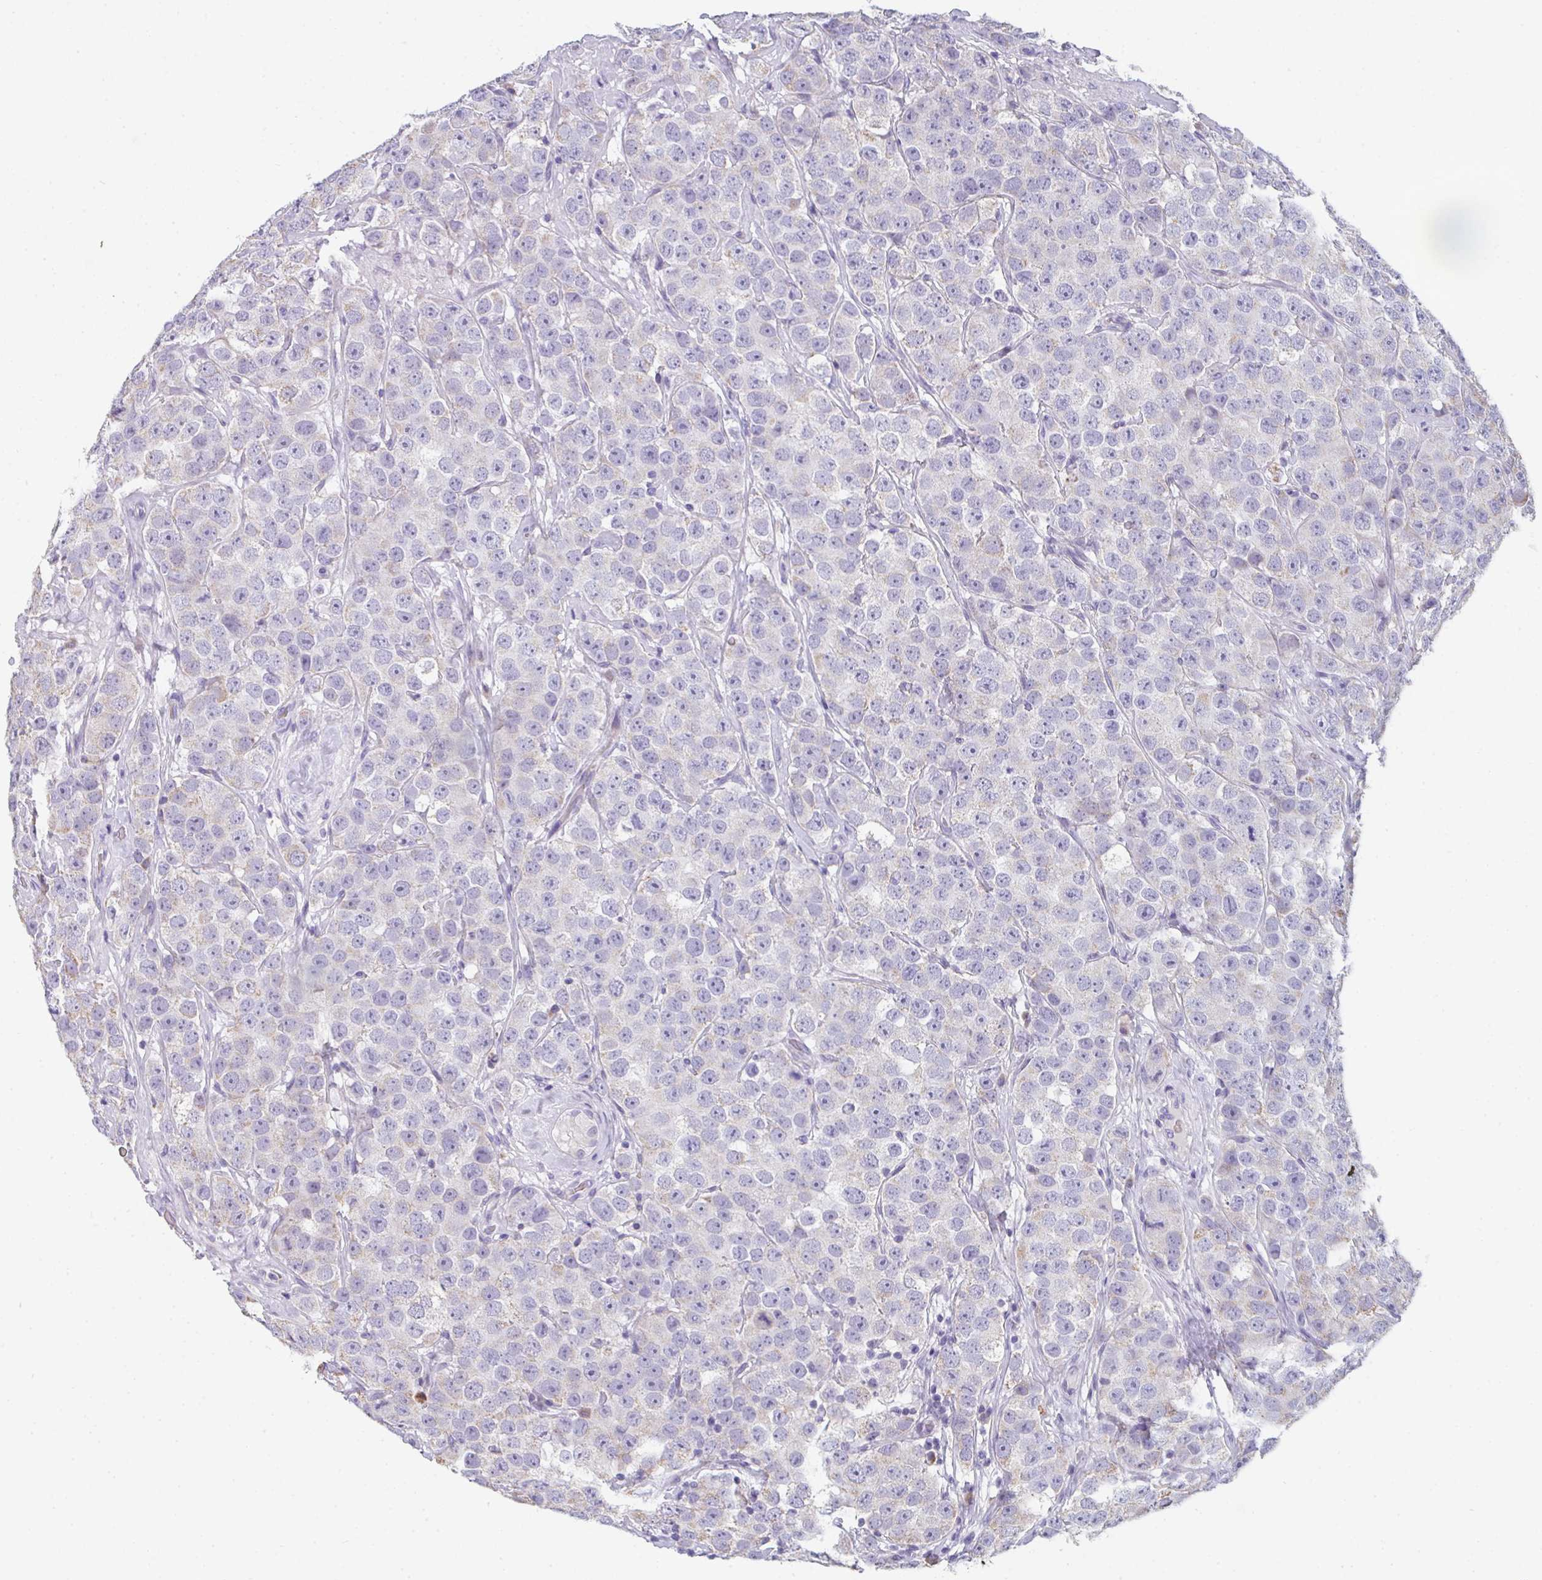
{"staining": {"intensity": "weak", "quantity": "<25%", "location": "cytoplasmic/membranous"}, "tissue": "testis cancer", "cell_type": "Tumor cells", "image_type": "cancer", "snomed": [{"axis": "morphology", "description": "Seminoma, NOS"}, {"axis": "topography", "description": "Testis"}], "caption": "Testis cancer (seminoma) stained for a protein using IHC shows no positivity tumor cells.", "gene": "CACNA1S", "patient": {"sex": "male", "age": 28}}